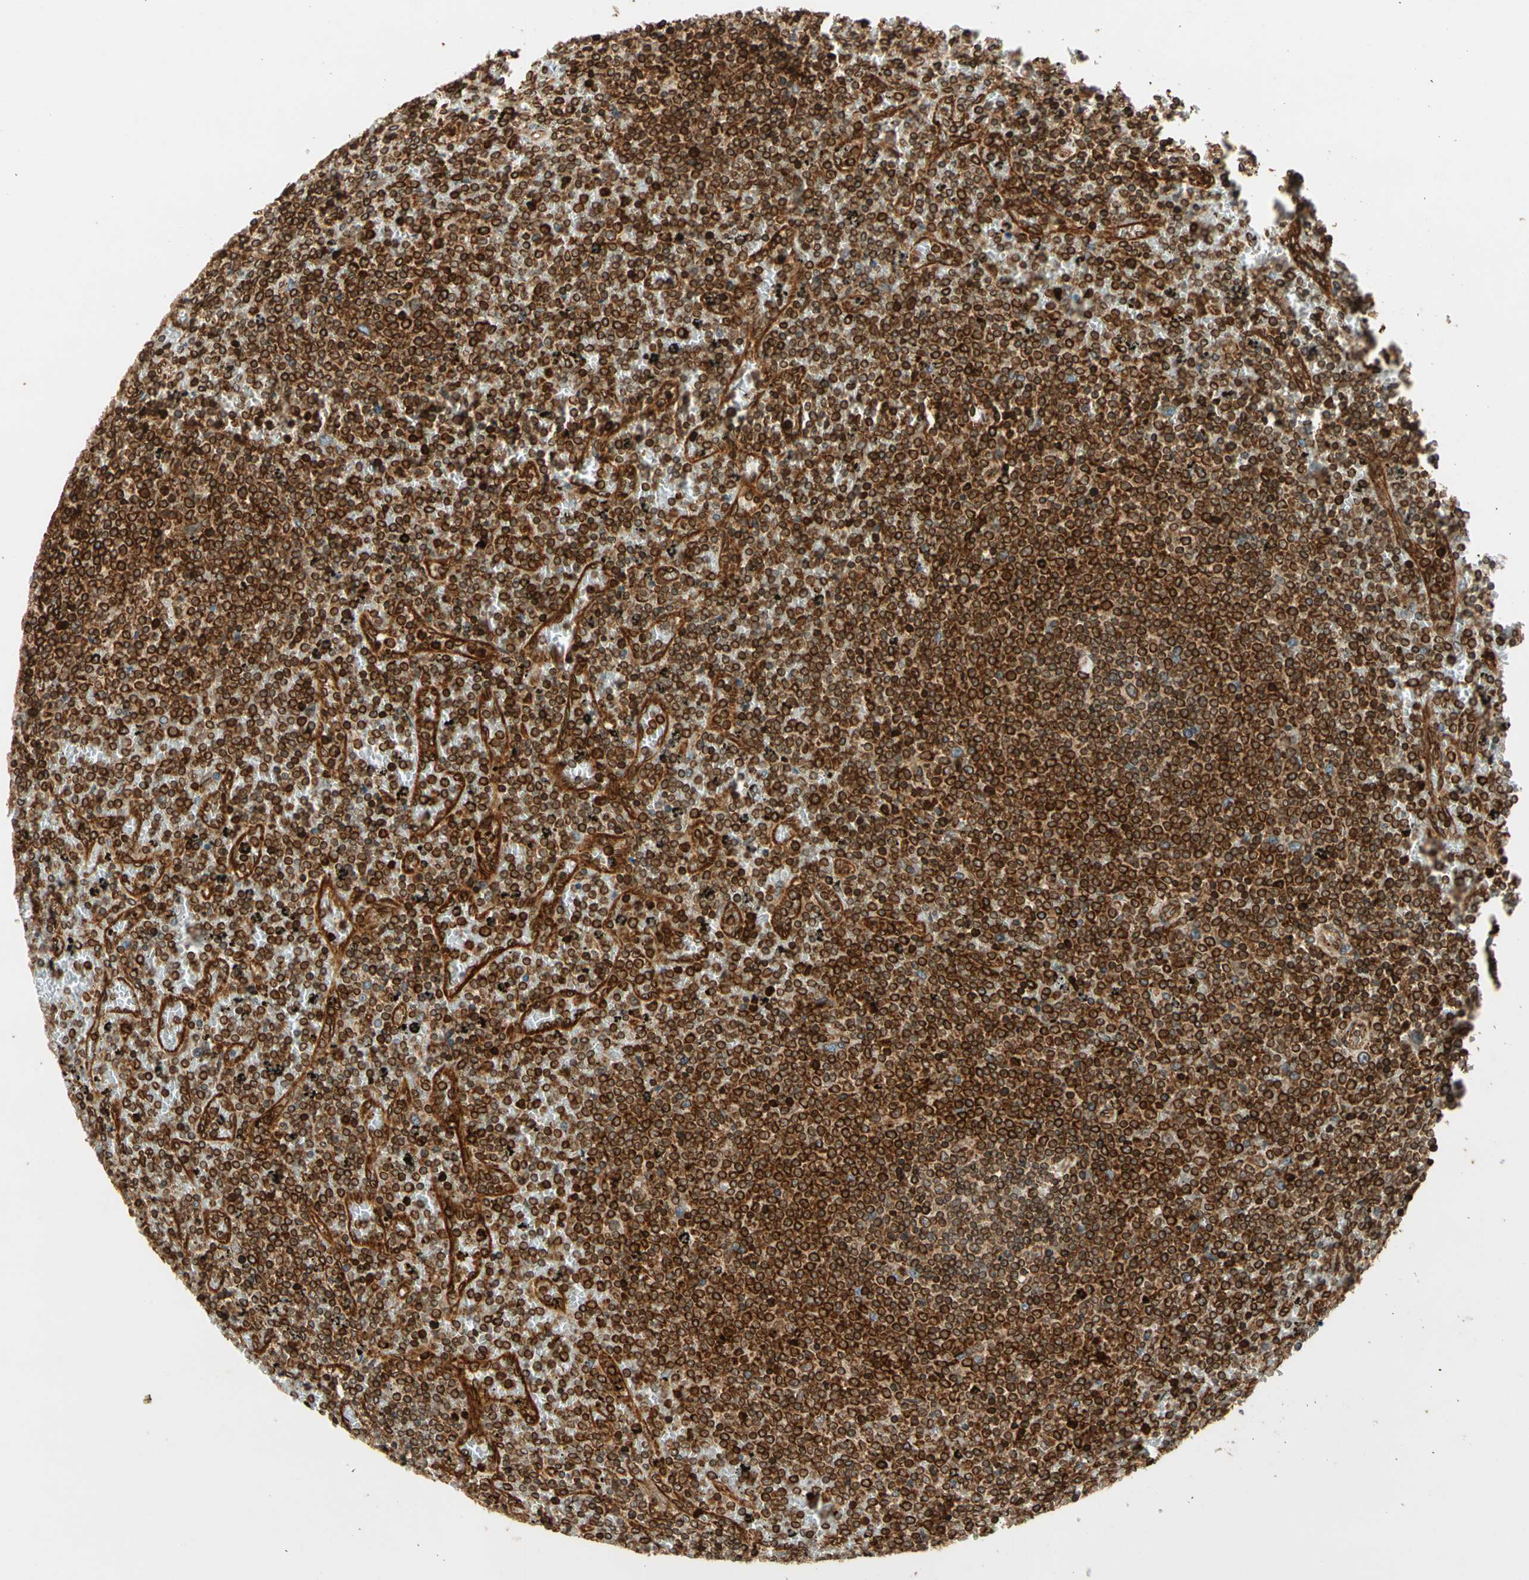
{"staining": {"intensity": "strong", "quantity": ">75%", "location": "cytoplasmic/membranous"}, "tissue": "lymphoma", "cell_type": "Tumor cells", "image_type": "cancer", "snomed": [{"axis": "morphology", "description": "Malignant lymphoma, non-Hodgkin's type, Low grade"}, {"axis": "topography", "description": "Spleen"}], "caption": "This micrograph exhibits immunohistochemistry (IHC) staining of human lymphoma, with high strong cytoplasmic/membranous staining in about >75% of tumor cells.", "gene": "TAPBP", "patient": {"sex": "female", "age": 77}}